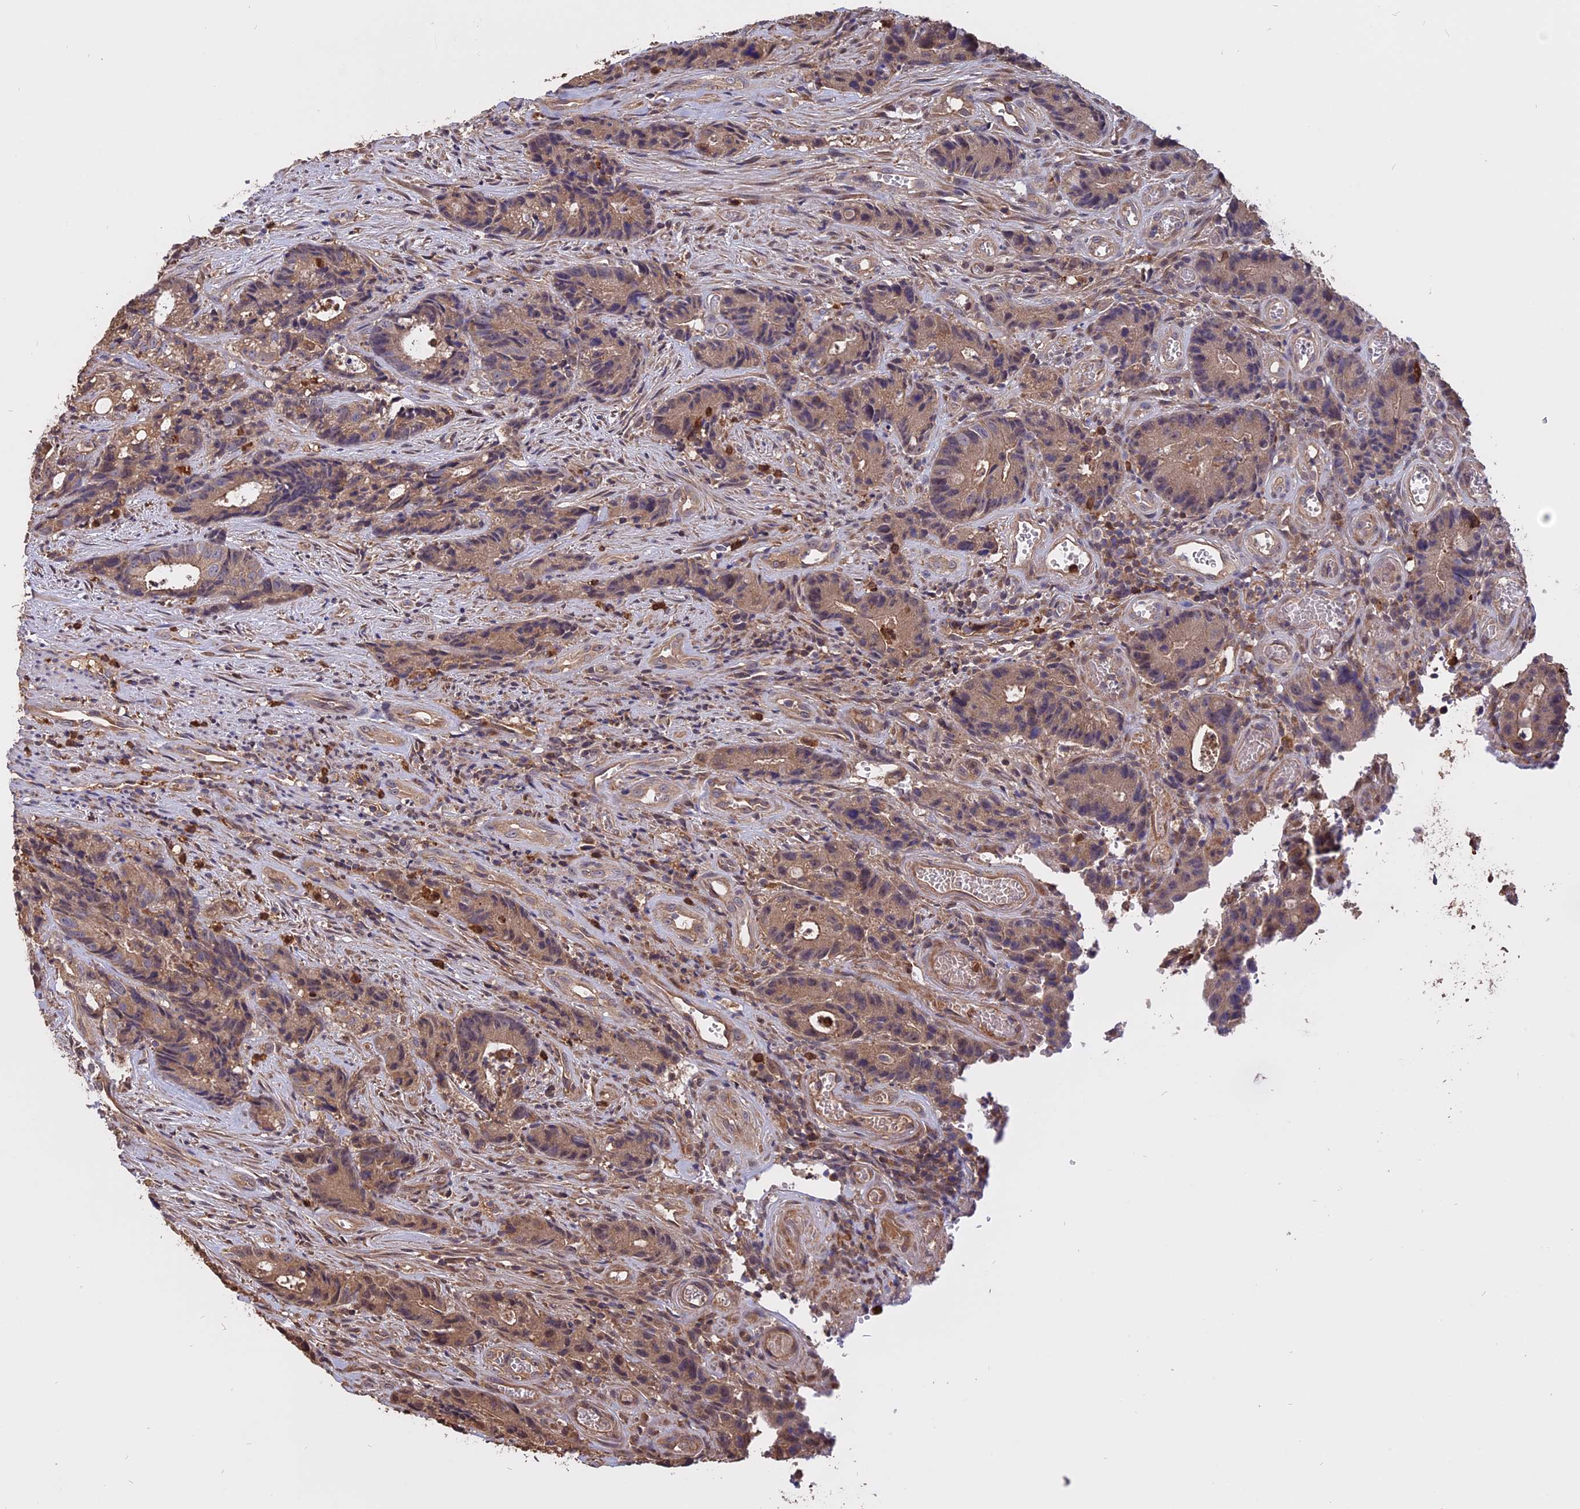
{"staining": {"intensity": "moderate", "quantity": ">75%", "location": "cytoplasmic/membranous"}, "tissue": "colorectal cancer", "cell_type": "Tumor cells", "image_type": "cancer", "snomed": [{"axis": "morphology", "description": "Adenocarcinoma, NOS"}, {"axis": "topography", "description": "Colon"}], "caption": "A high-resolution image shows IHC staining of colorectal cancer (adenocarcinoma), which reveals moderate cytoplasmic/membranous expression in approximately >75% of tumor cells.", "gene": "CARMIL2", "patient": {"sex": "female", "age": 57}}